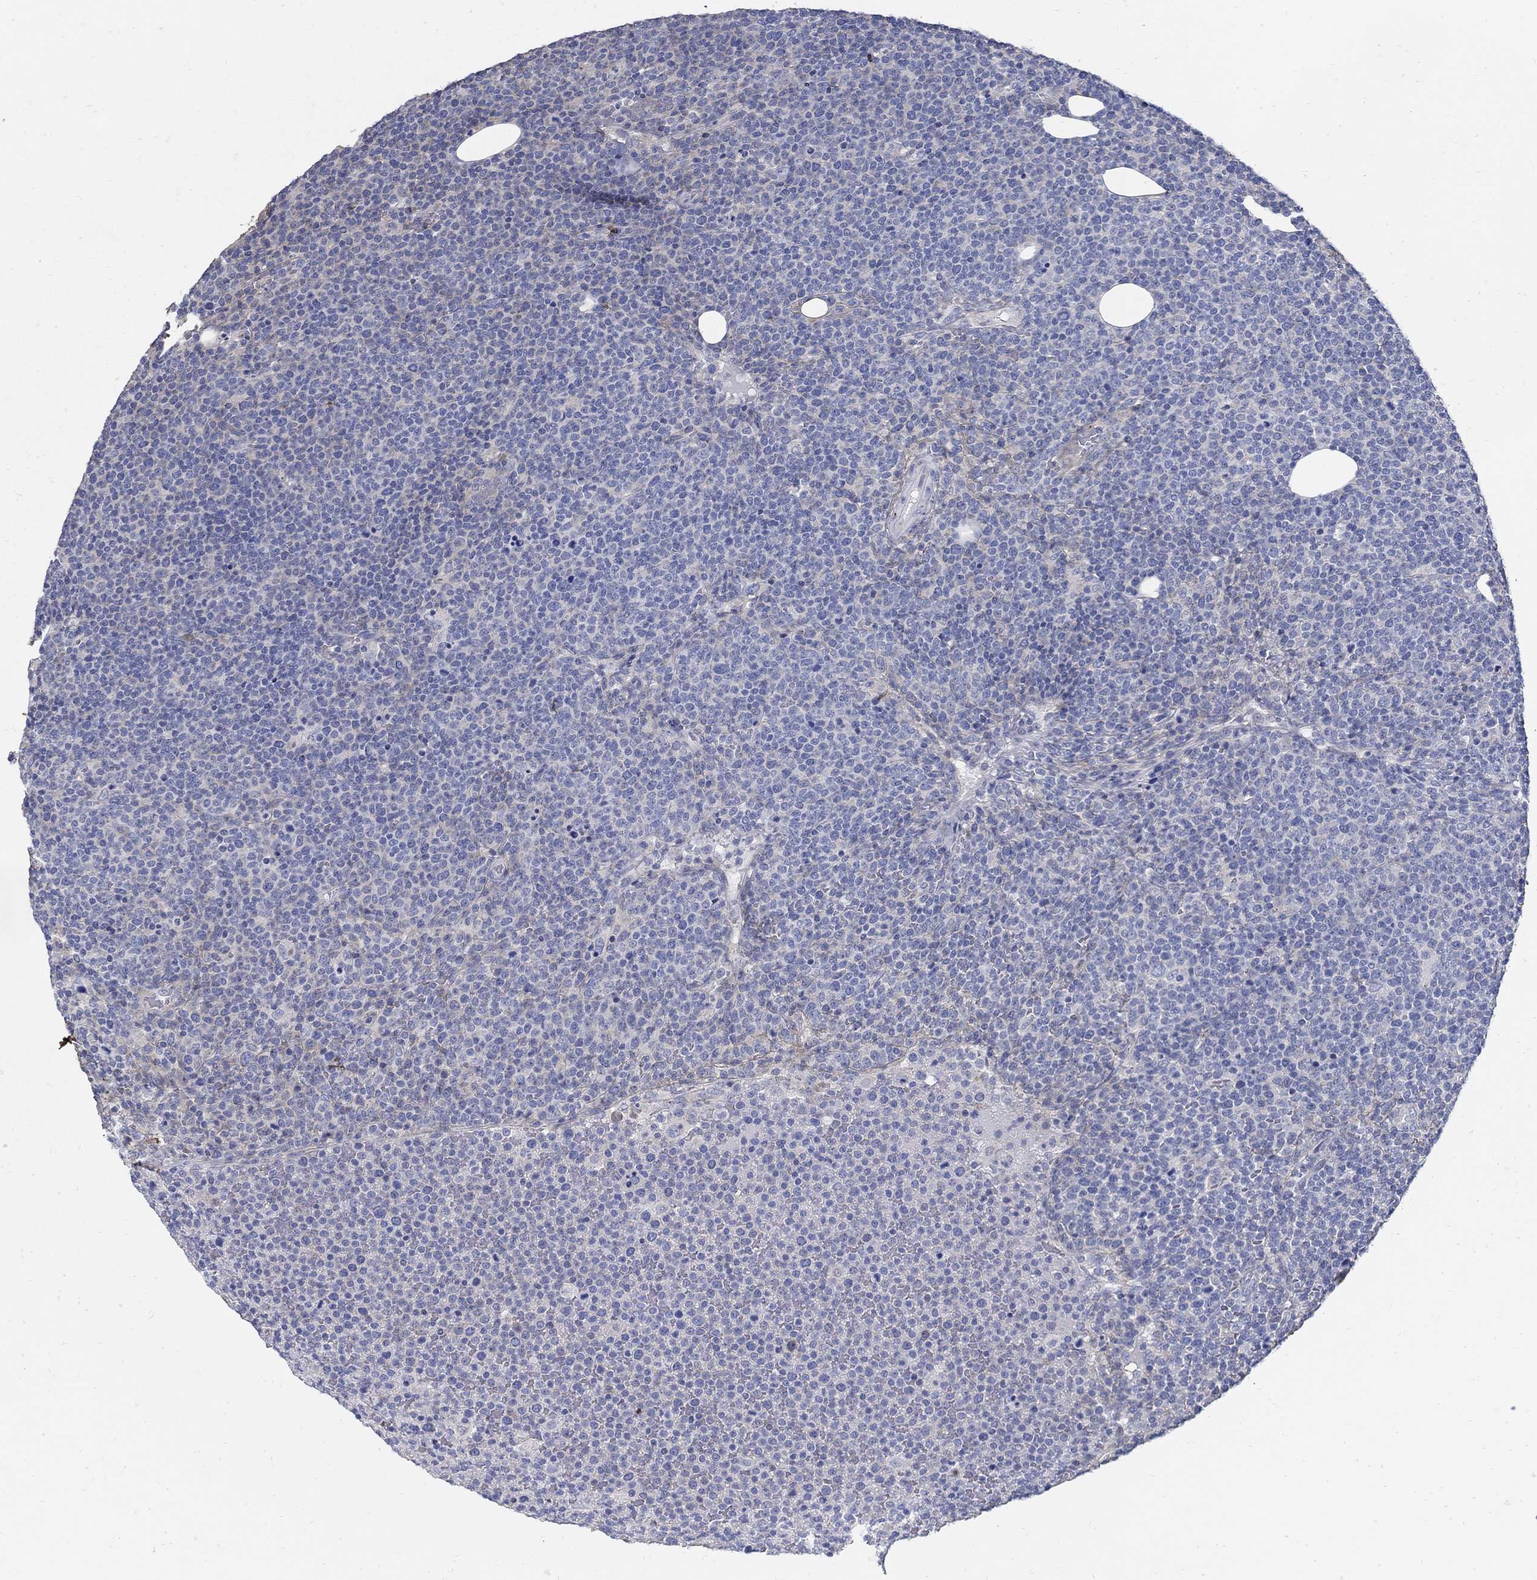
{"staining": {"intensity": "negative", "quantity": "none", "location": "none"}, "tissue": "lymphoma", "cell_type": "Tumor cells", "image_type": "cancer", "snomed": [{"axis": "morphology", "description": "Malignant lymphoma, non-Hodgkin's type, High grade"}, {"axis": "topography", "description": "Lymph node"}], "caption": "A photomicrograph of human lymphoma is negative for staining in tumor cells.", "gene": "TGFBI", "patient": {"sex": "male", "age": 61}}